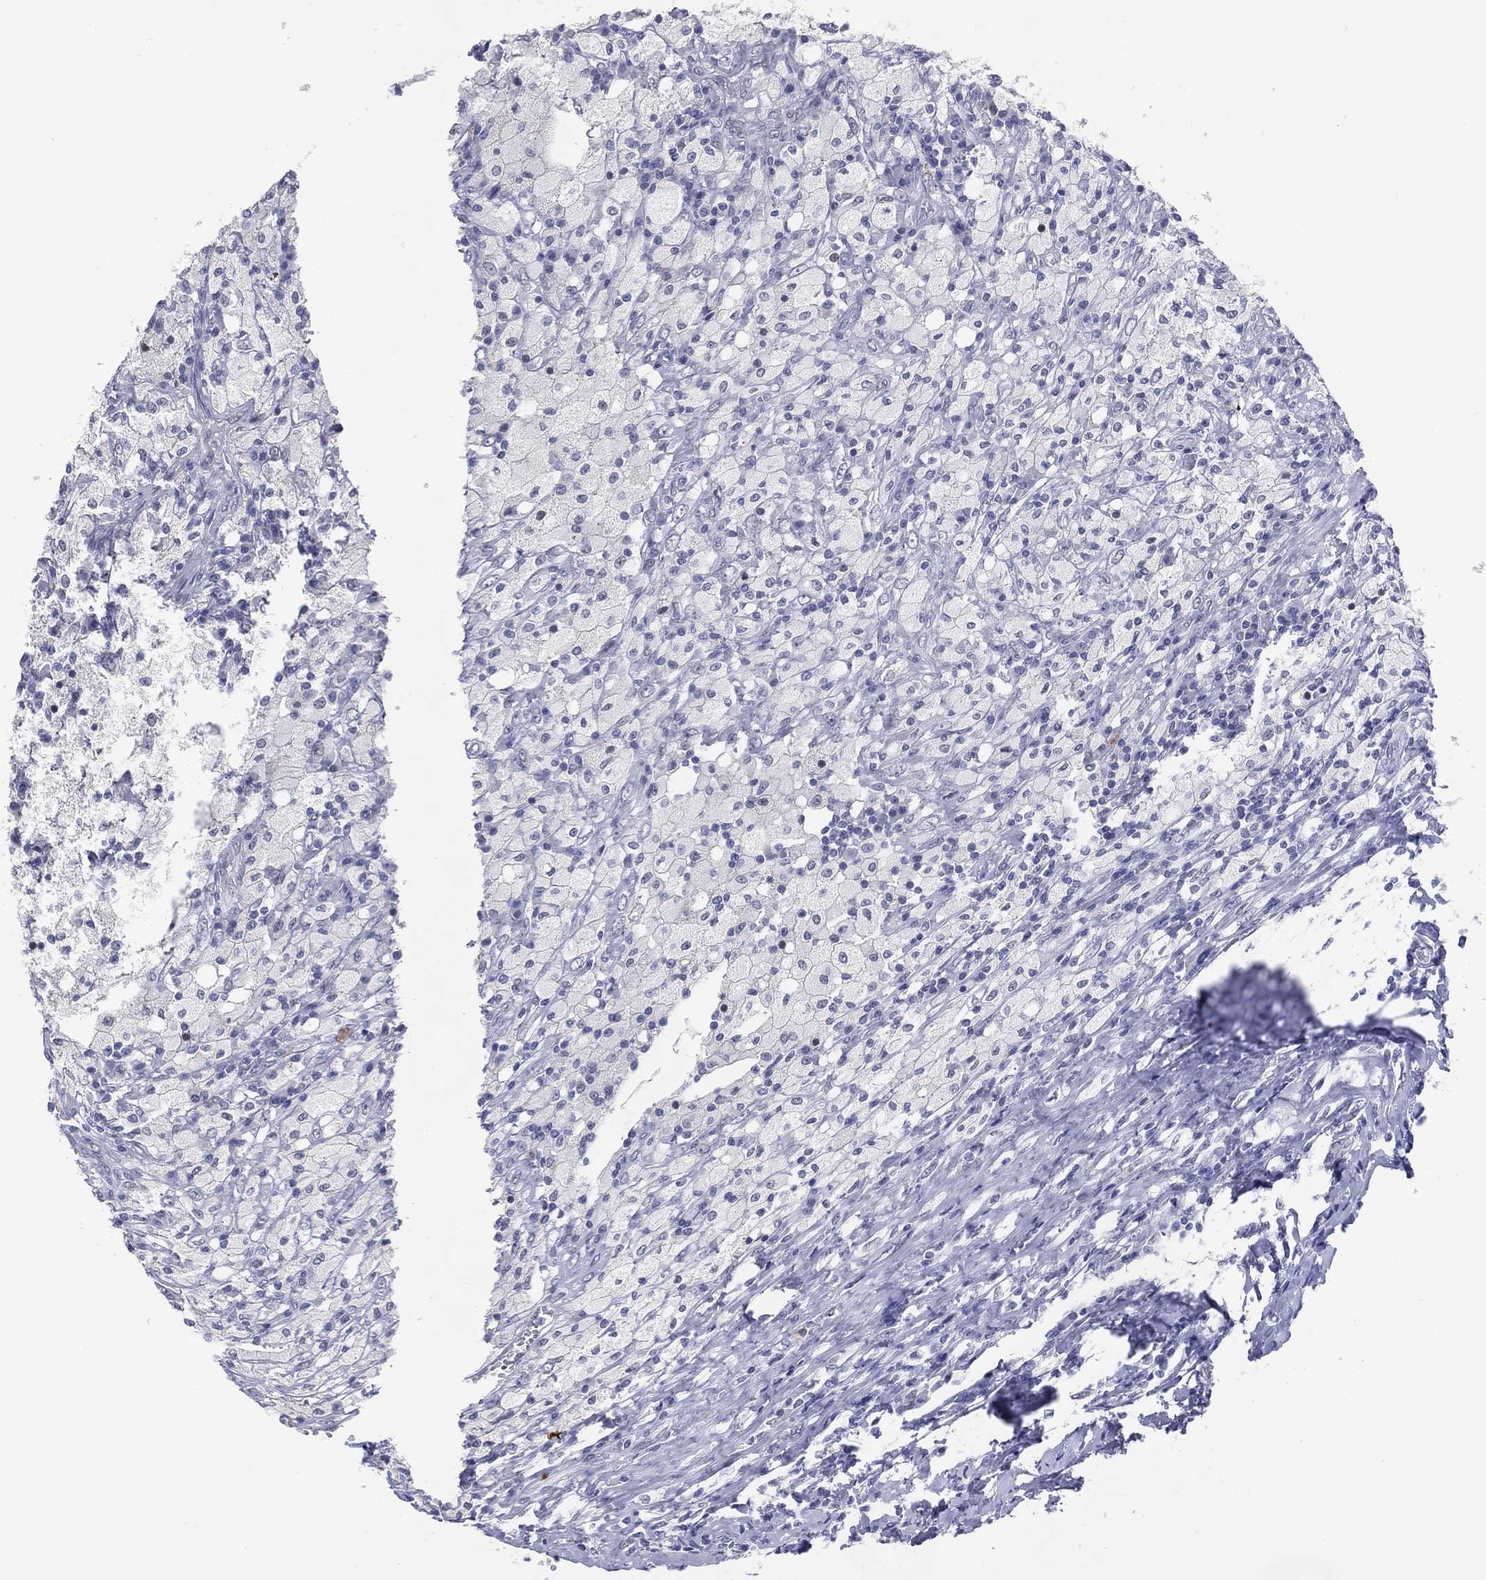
{"staining": {"intensity": "weak", "quantity": "25%-75%", "location": "nuclear"}, "tissue": "testis cancer", "cell_type": "Tumor cells", "image_type": "cancer", "snomed": [{"axis": "morphology", "description": "Necrosis, NOS"}, {"axis": "morphology", "description": "Carcinoma, Embryonal, NOS"}, {"axis": "topography", "description": "Testis"}], "caption": "The immunohistochemical stain labels weak nuclear expression in tumor cells of testis embryonal carcinoma tissue.", "gene": "CFAP58", "patient": {"sex": "male", "age": 19}}